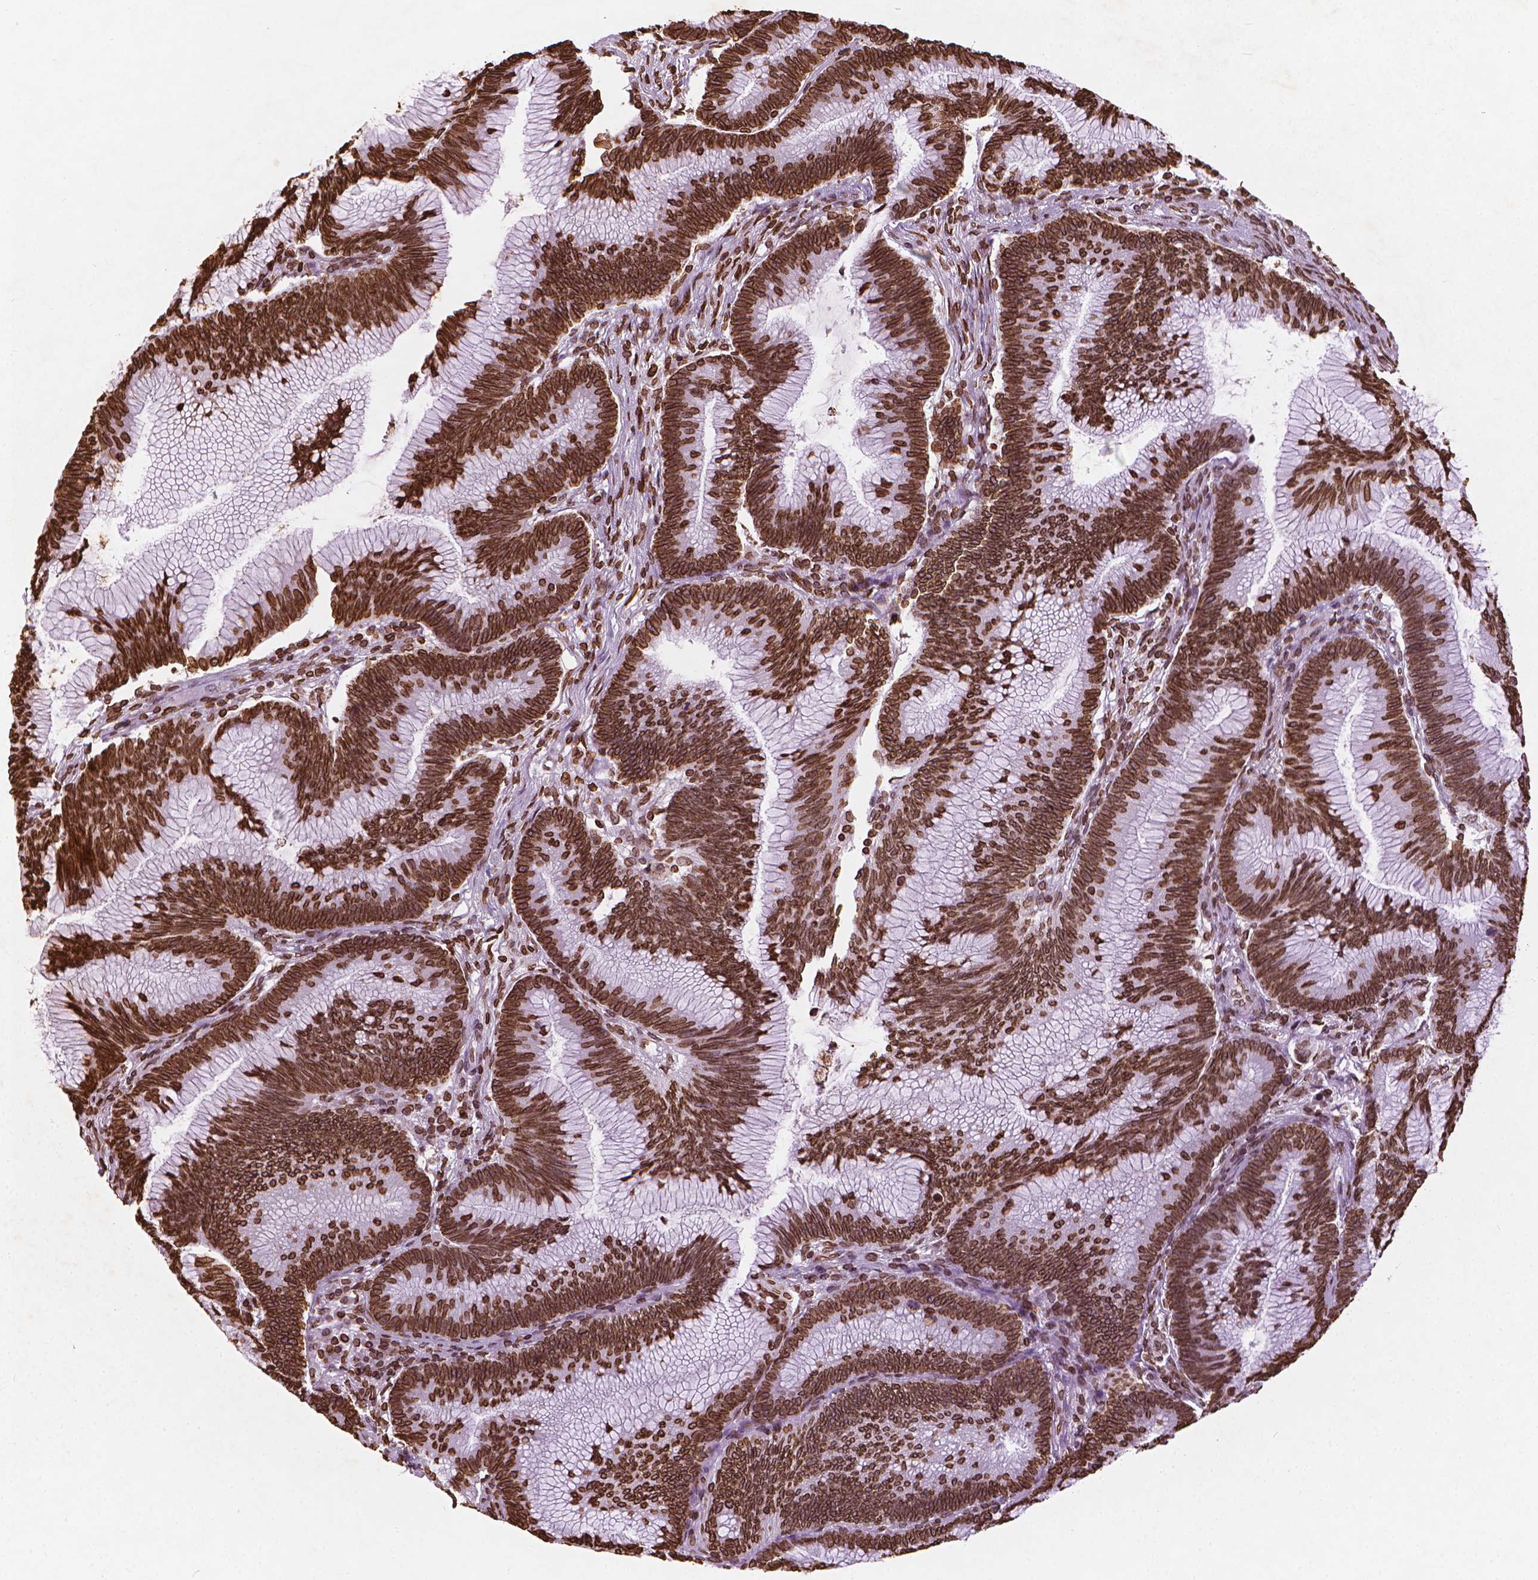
{"staining": {"intensity": "strong", "quantity": ">75%", "location": "cytoplasmic/membranous,nuclear"}, "tissue": "colorectal cancer", "cell_type": "Tumor cells", "image_type": "cancer", "snomed": [{"axis": "morphology", "description": "Adenocarcinoma, NOS"}, {"axis": "topography", "description": "Colon"}], "caption": "The micrograph demonstrates immunohistochemical staining of colorectal cancer (adenocarcinoma). There is strong cytoplasmic/membranous and nuclear positivity is seen in approximately >75% of tumor cells.", "gene": "LMNB1", "patient": {"sex": "female", "age": 78}}